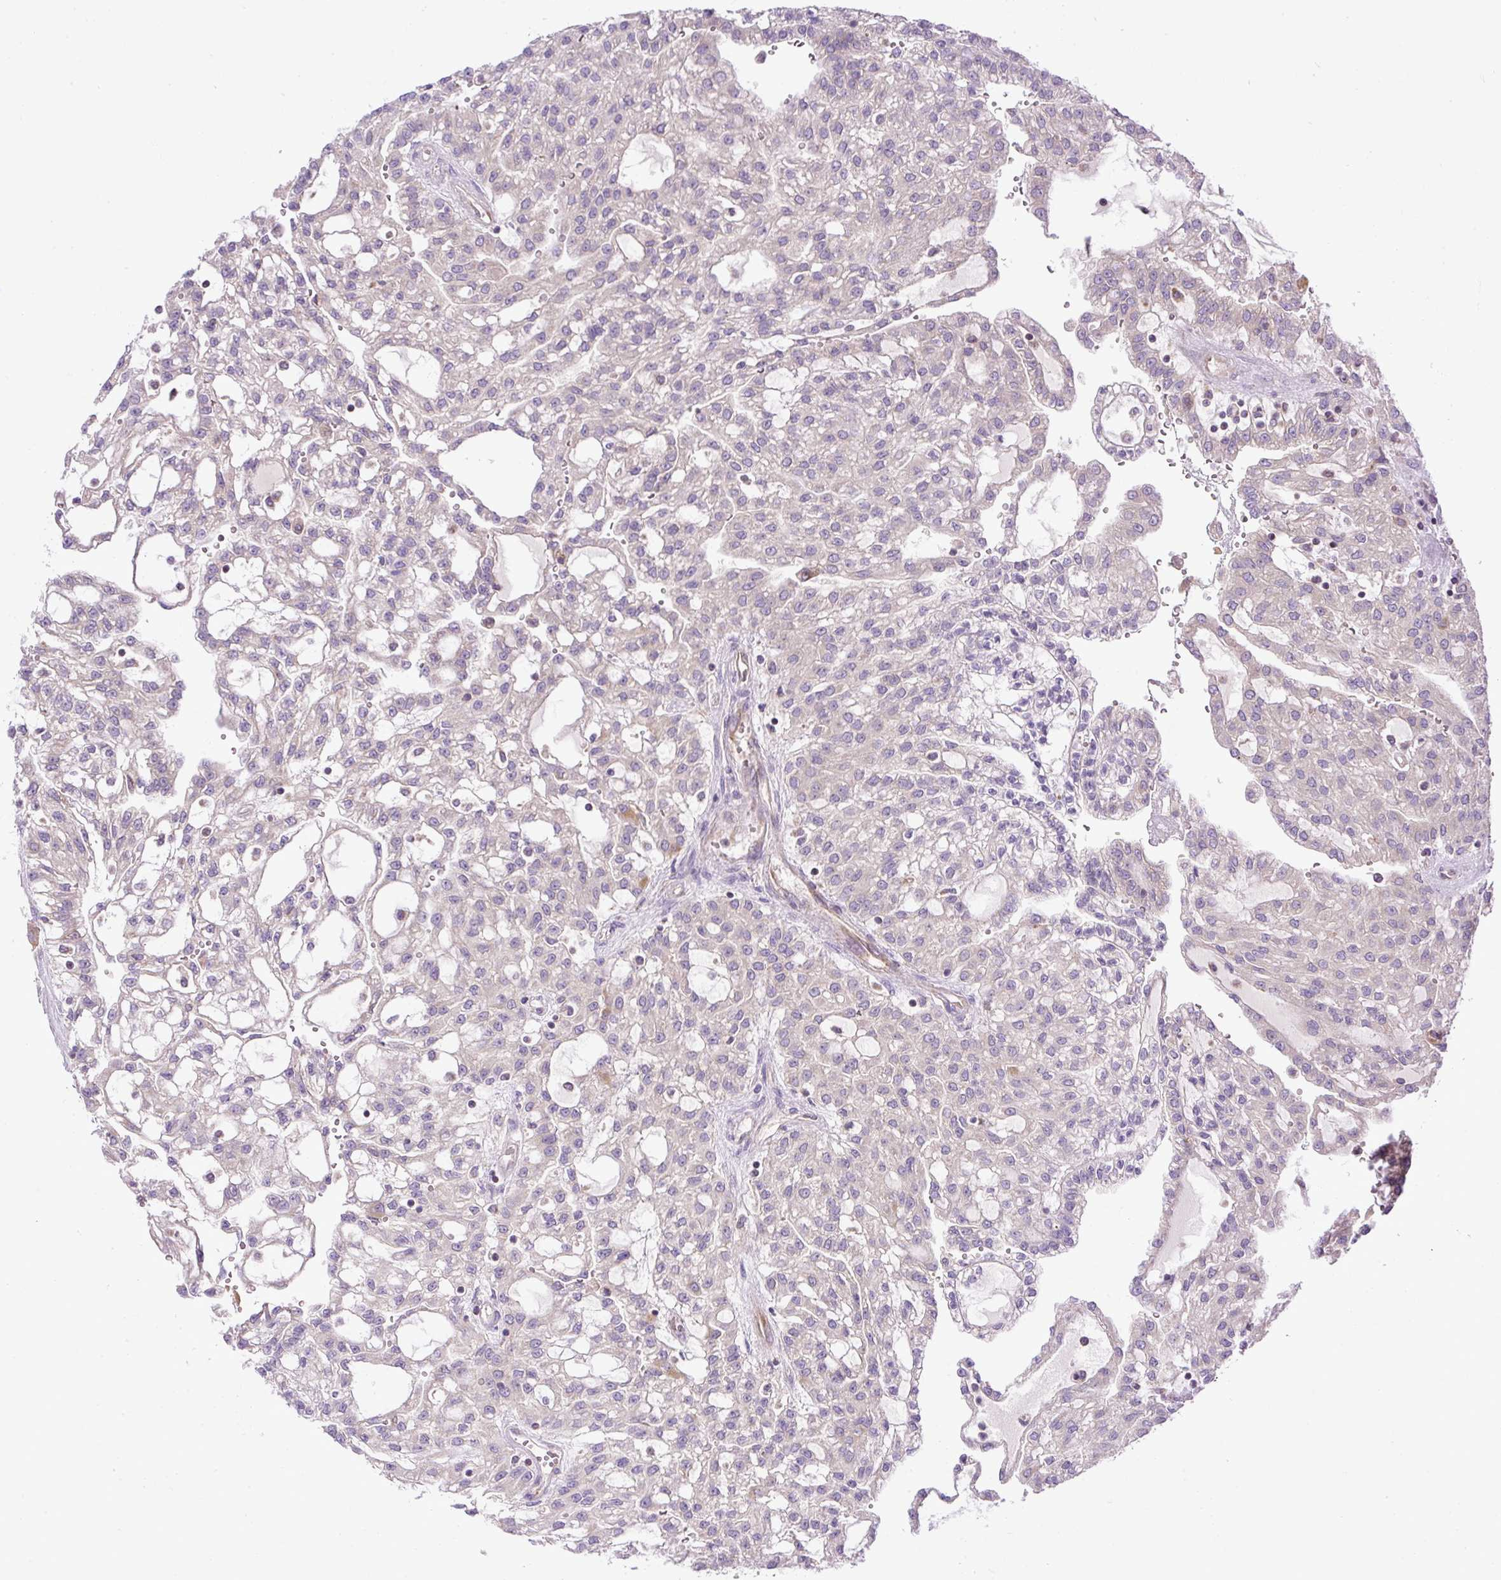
{"staining": {"intensity": "moderate", "quantity": "<25%", "location": "cytoplasmic/membranous"}, "tissue": "renal cancer", "cell_type": "Tumor cells", "image_type": "cancer", "snomed": [{"axis": "morphology", "description": "Adenocarcinoma, NOS"}, {"axis": "topography", "description": "Kidney"}], "caption": "This is an image of immunohistochemistry (IHC) staining of renal adenocarcinoma, which shows moderate positivity in the cytoplasmic/membranous of tumor cells.", "gene": "ZNF547", "patient": {"sex": "male", "age": 63}}